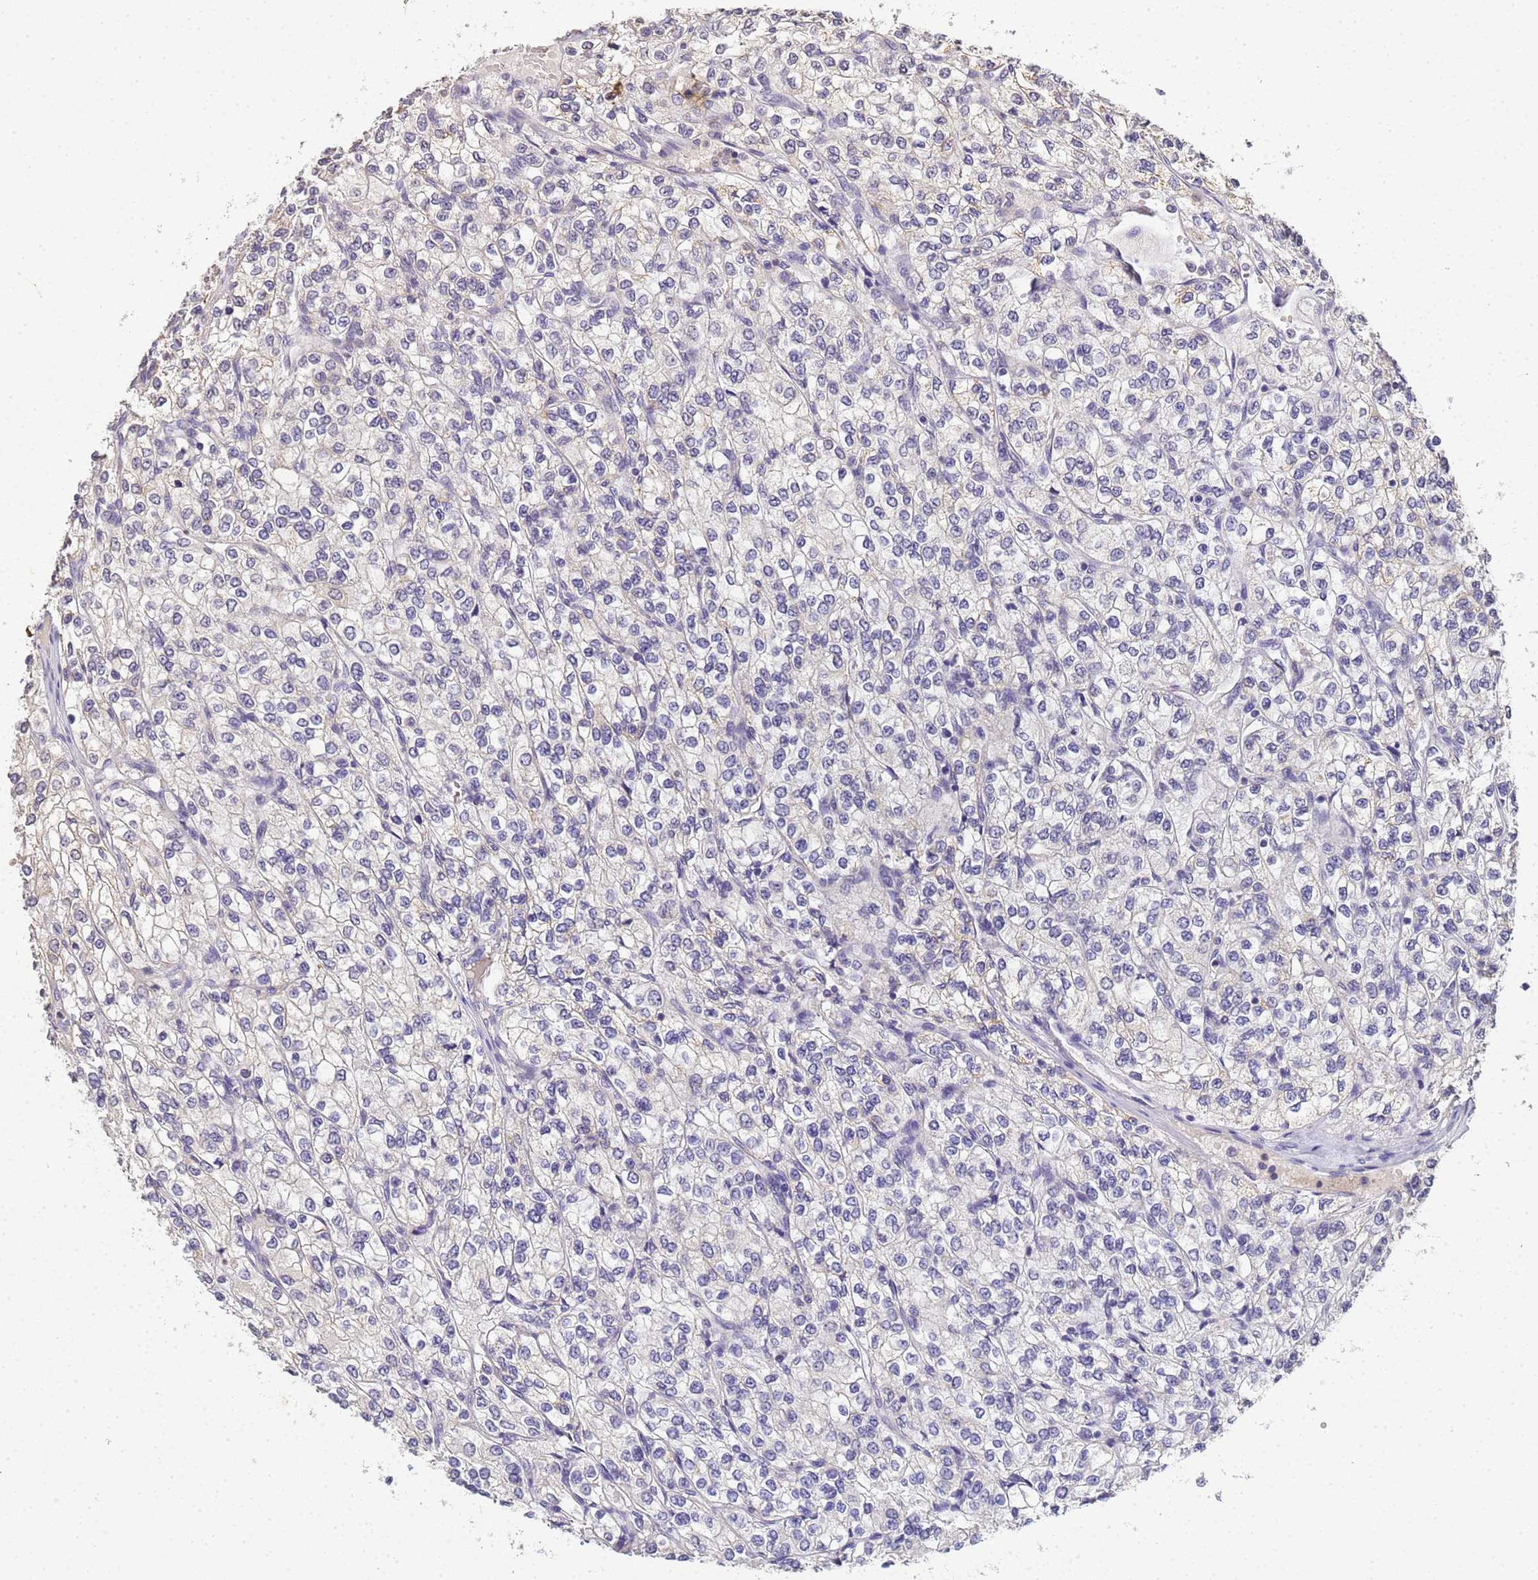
{"staining": {"intensity": "negative", "quantity": "none", "location": "none"}, "tissue": "renal cancer", "cell_type": "Tumor cells", "image_type": "cancer", "snomed": [{"axis": "morphology", "description": "Adenocarcinoma, NOS"}, {"axis": "topography", "description": "Kidney"}], "caption": "The micrograph reveals no staining of tumor cells in adenocarcinoma (renal). (DAB (3,3'-diaminobenzidine) IHC with hematoxylin counter stain).", "gene": "MYL7", "patient": {"sex": "male", "age": 80}}